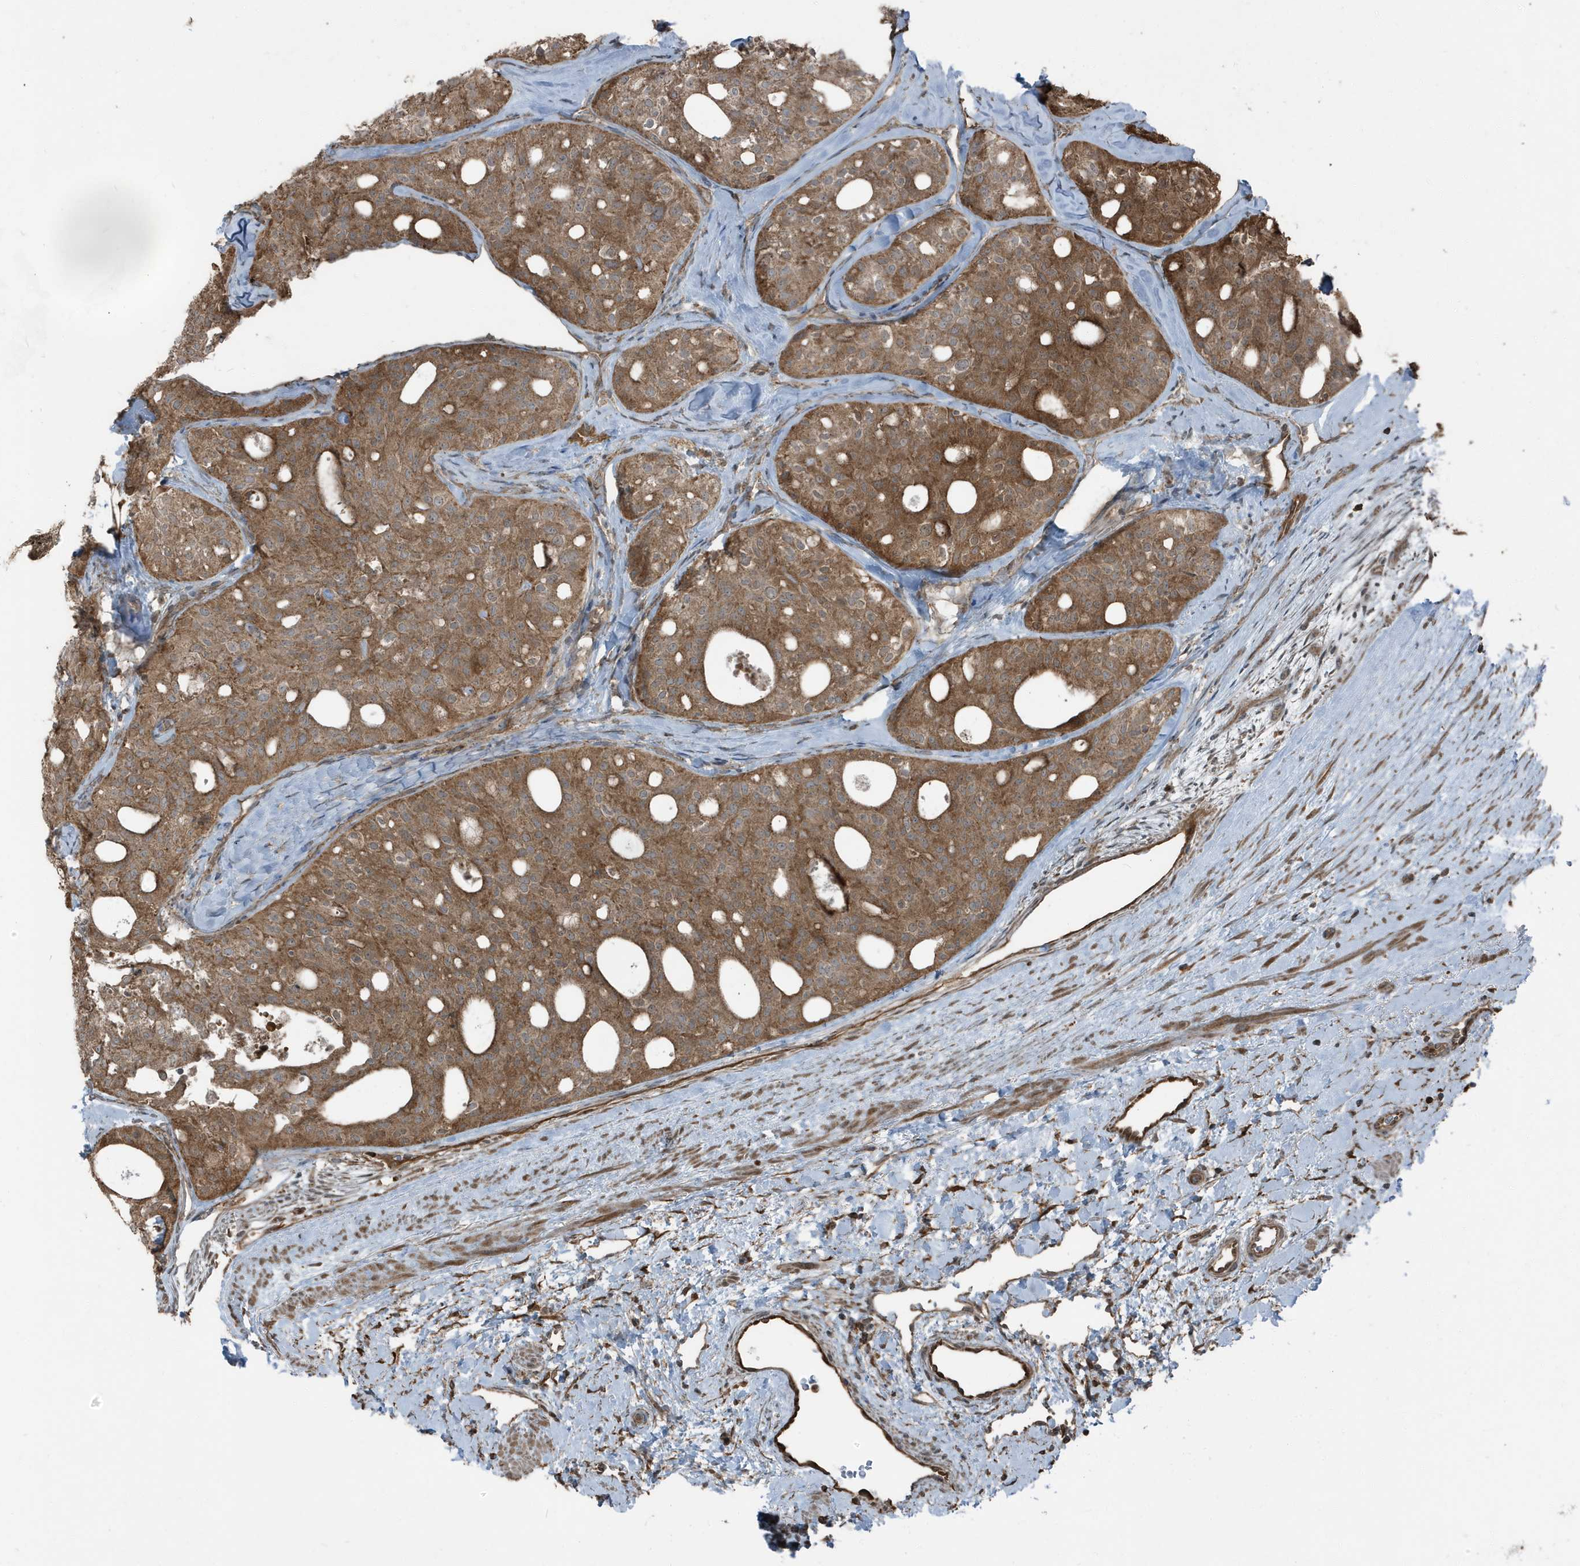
{"staining": {"intensity": "moderate", "quantity": ">75%", "location": "cytoplasmic/membranous"}, "tissue": "thyroid cancer", "cell_type": "Tumor cells", "image_type": "cancer", "snomed": [{"axis": "morphology", "description": "Follicular adenoma carcinoma, NOS"}, {"axis": "topography", "description": "Thyroid gland"}], "caption": "Immunohistochemical staining of human thyroid cancer (follicular adenoma carcinoma) reveals medium levels of moderate cytoplasmic/membranous protein expression in about >75% of tumor cells. (IHC, brightfield microscopy, high magnification).", "gene": "AZI2", "patient": {"sex": "male", "age": 75}}